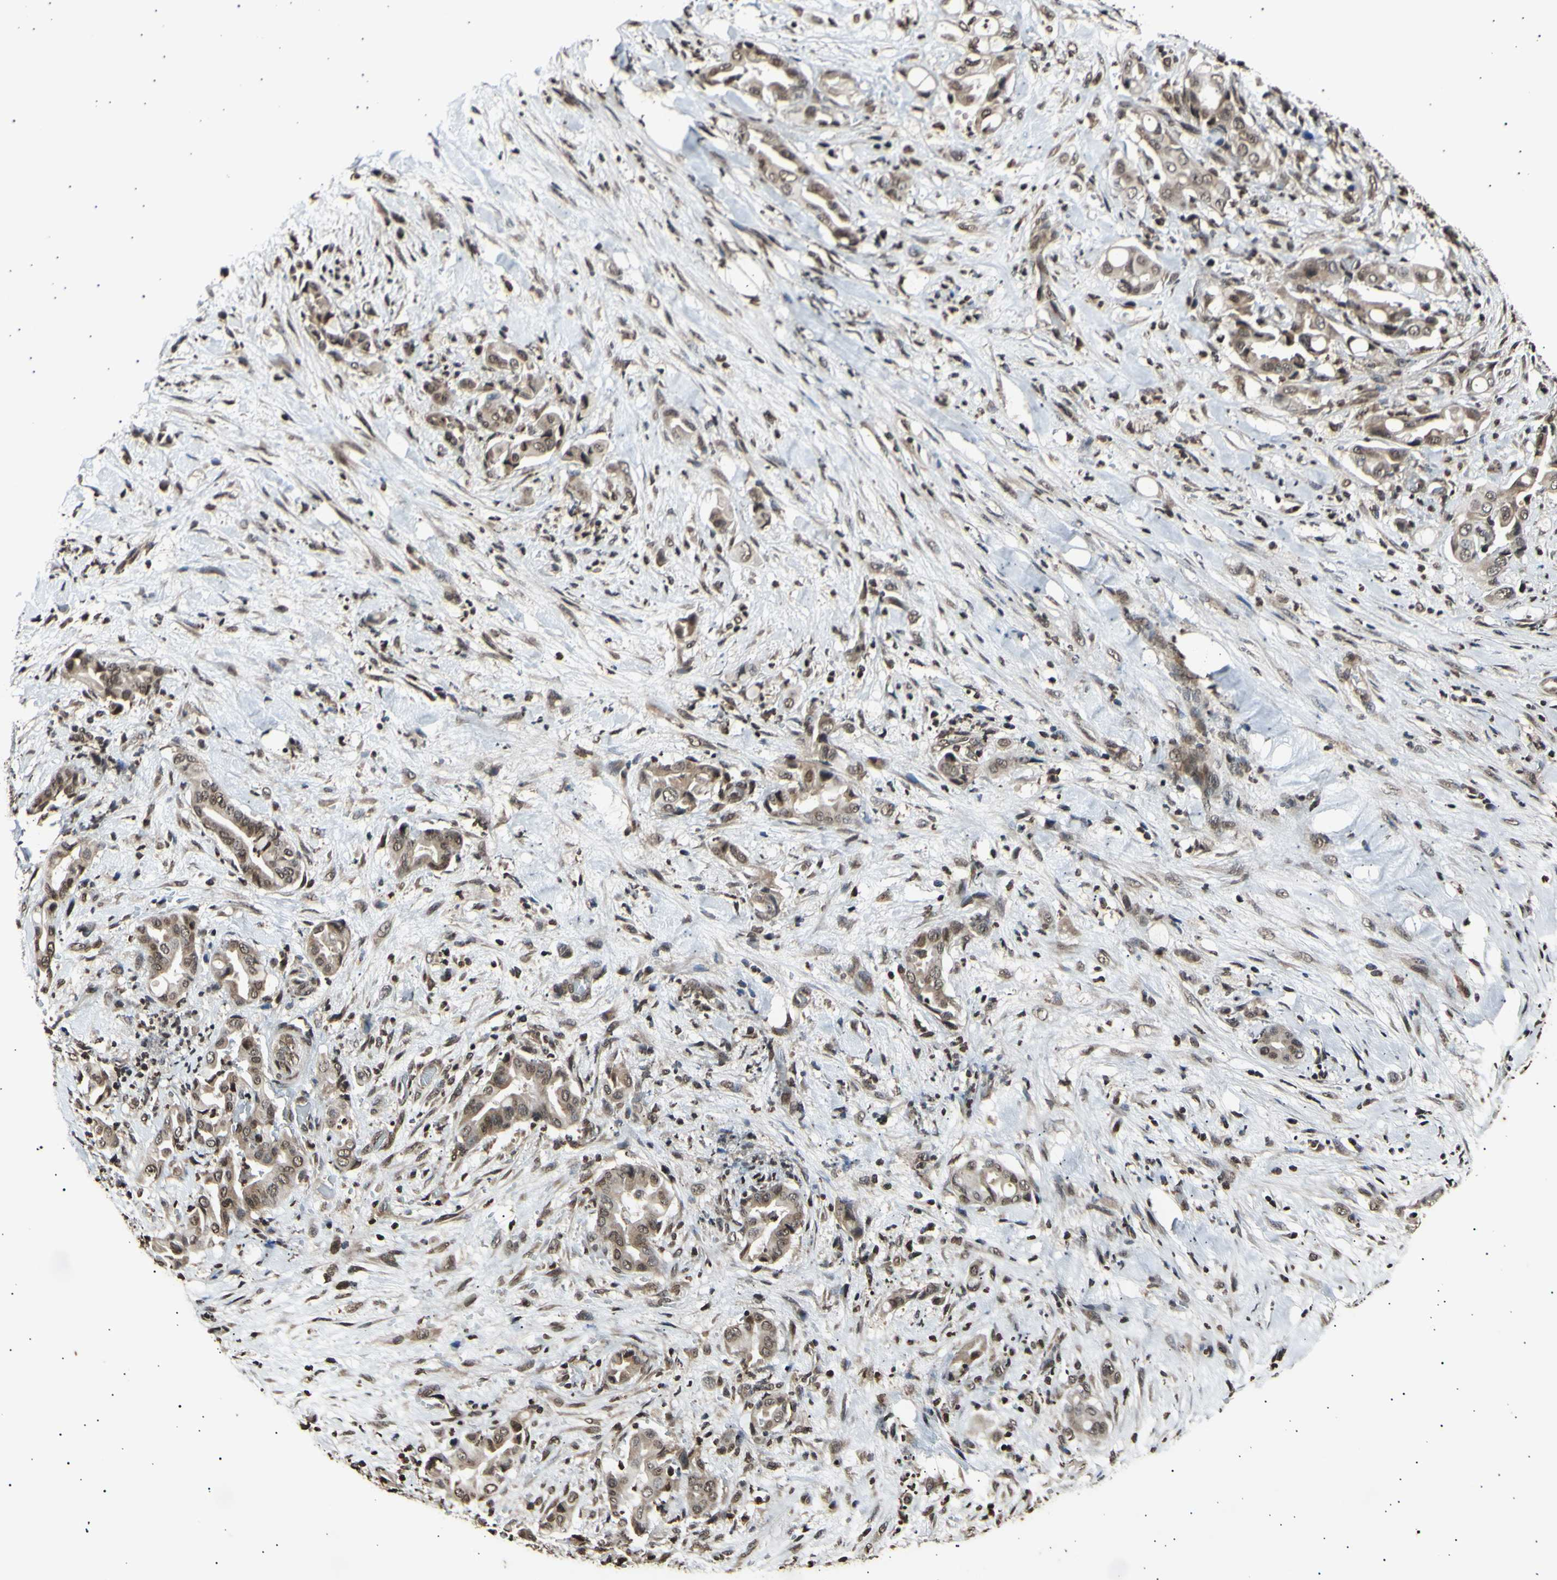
{"staining": {"intensity": "moderate", "quantity": ">75%", "location": "cytoplasmic/membranous,nuclear"}, "tissue": "liver cancer", "cell_type": "Tumor cells", "image_type": "cancer", "snomed": [{"axis": "morphology", "description": "Cholangiocarcinoma"}, {"axis": "topography", "description": "Liver"}], "caption": "Immunohistochemical staining of human liver cholangiocarcinoma shows moderate cytoplasmic/membranous and nuclear protein expression in about >75% of tumor cells. The staining is performed using DAB (3,3'-diaminobenzidine) brown chromogen to label protein expression. The nuclei are counter-stained blue using hematoxylin.", "gene": "ANAPC7", "patient": {"sex": "female", "age": 68}}